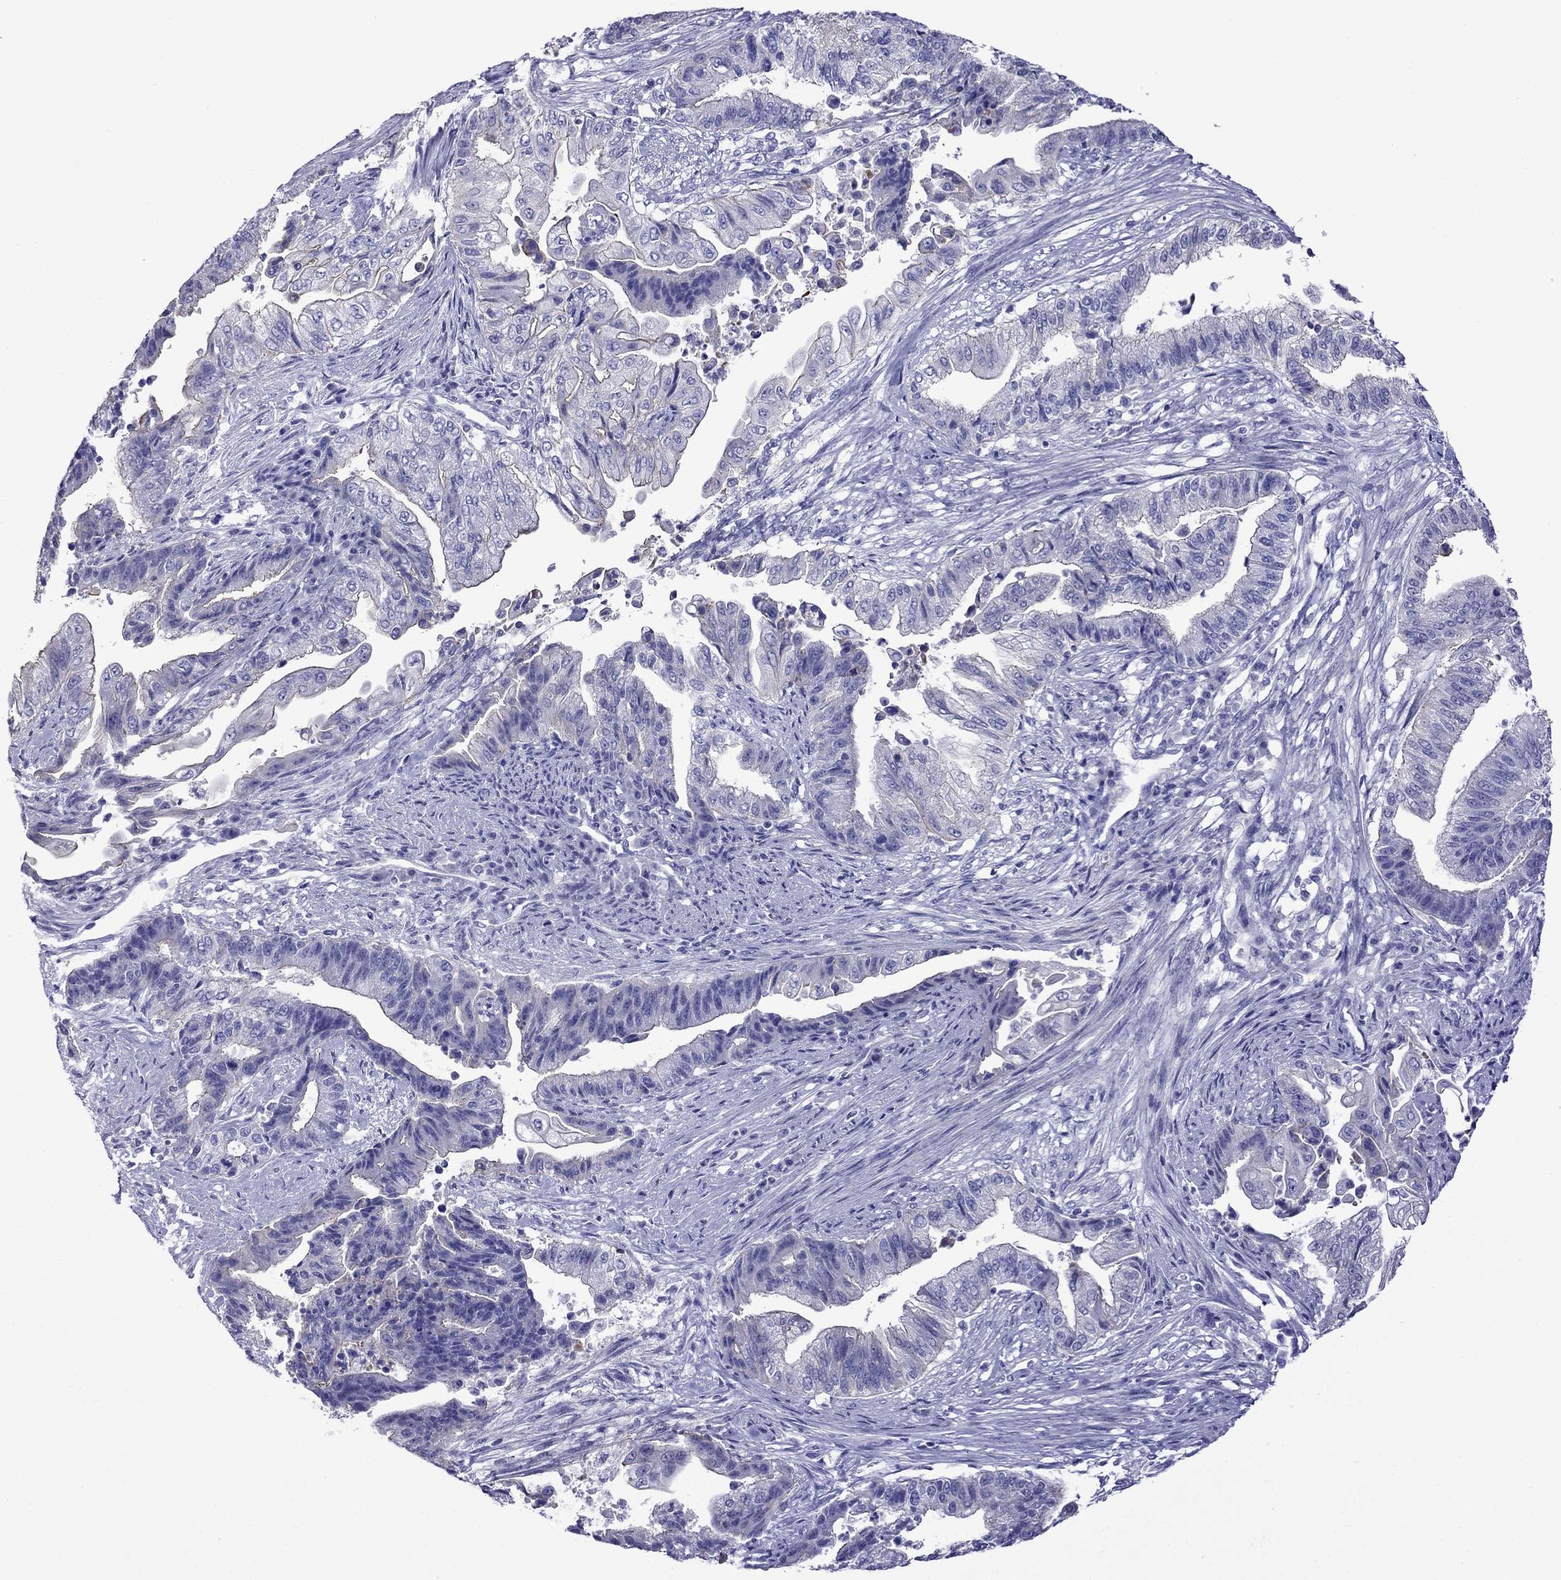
{"staining": {"intensity": "negative", "quantity": "none", "location": "none"}, "tissue": "endometrial cancer", "cell_type": "Tumor cells", "image_type": "cancer", "snomed": [{"axis": "morphology", "description": "Adenocarcinoma, NOS"}, {"axis": "topography", "description": "Uterus"}, {"axis": "topography", "description": "Endometrium"}], "caption": "This image is of endometrial cancer stained with IHC to label a protein in brown with the nuclei are counter-stained blue. There is no expression in tumor cells.", "gene": "STAR", "patient": {"sex": "female", "age": 54}}